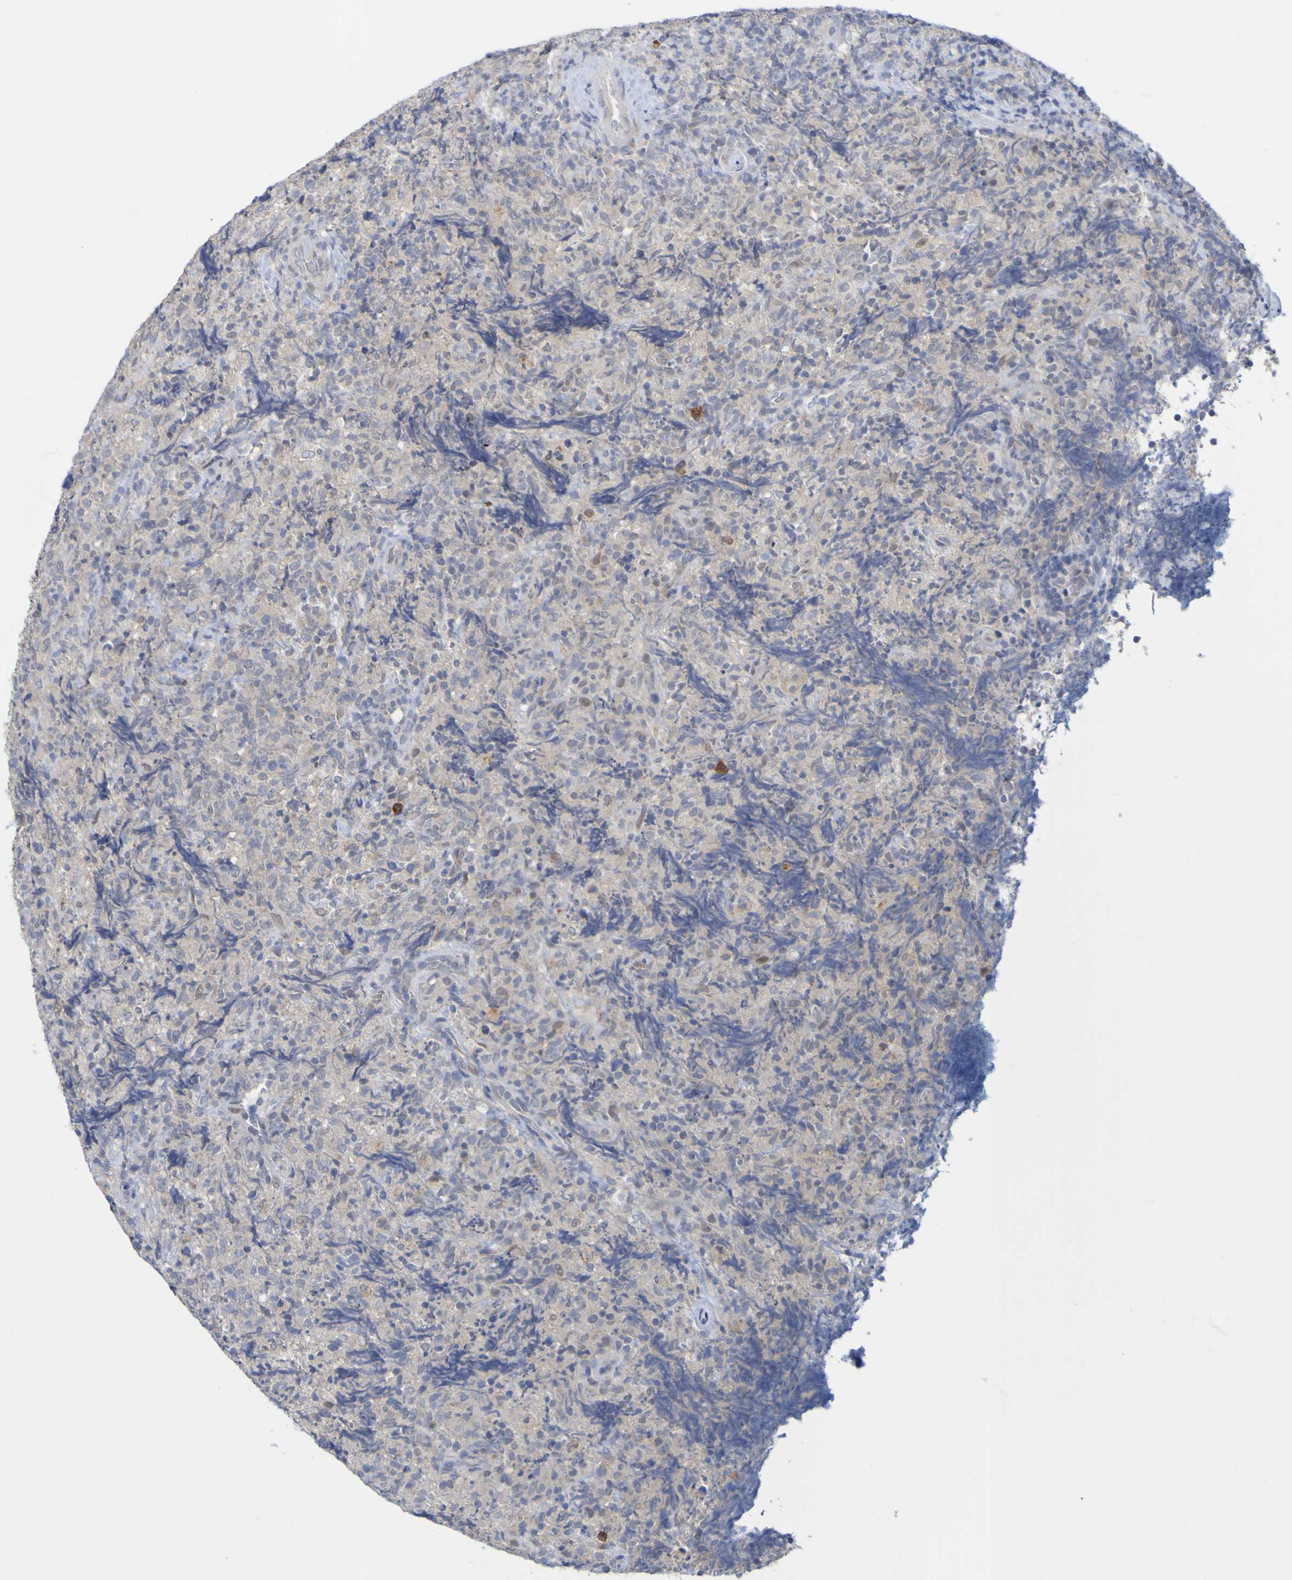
{"staining": {"intensity": "negative", "quantity": "none", "location": "none"}, "tissue": "lymphoma", "cell_type": "Tumor cells", "image_type": "cancer", "snomed": [{"axis": "morphology", "description": "Malignant lymphoma, non-Hodgkin's type, High grade"}, {"axis": "topography", "description": "Tonsil"}], "caption": "Tumor cells are negative for brown protein staining in lymphoma.", "gene": "LILRB5", "patient": {"sex": "female", "age": 36}}